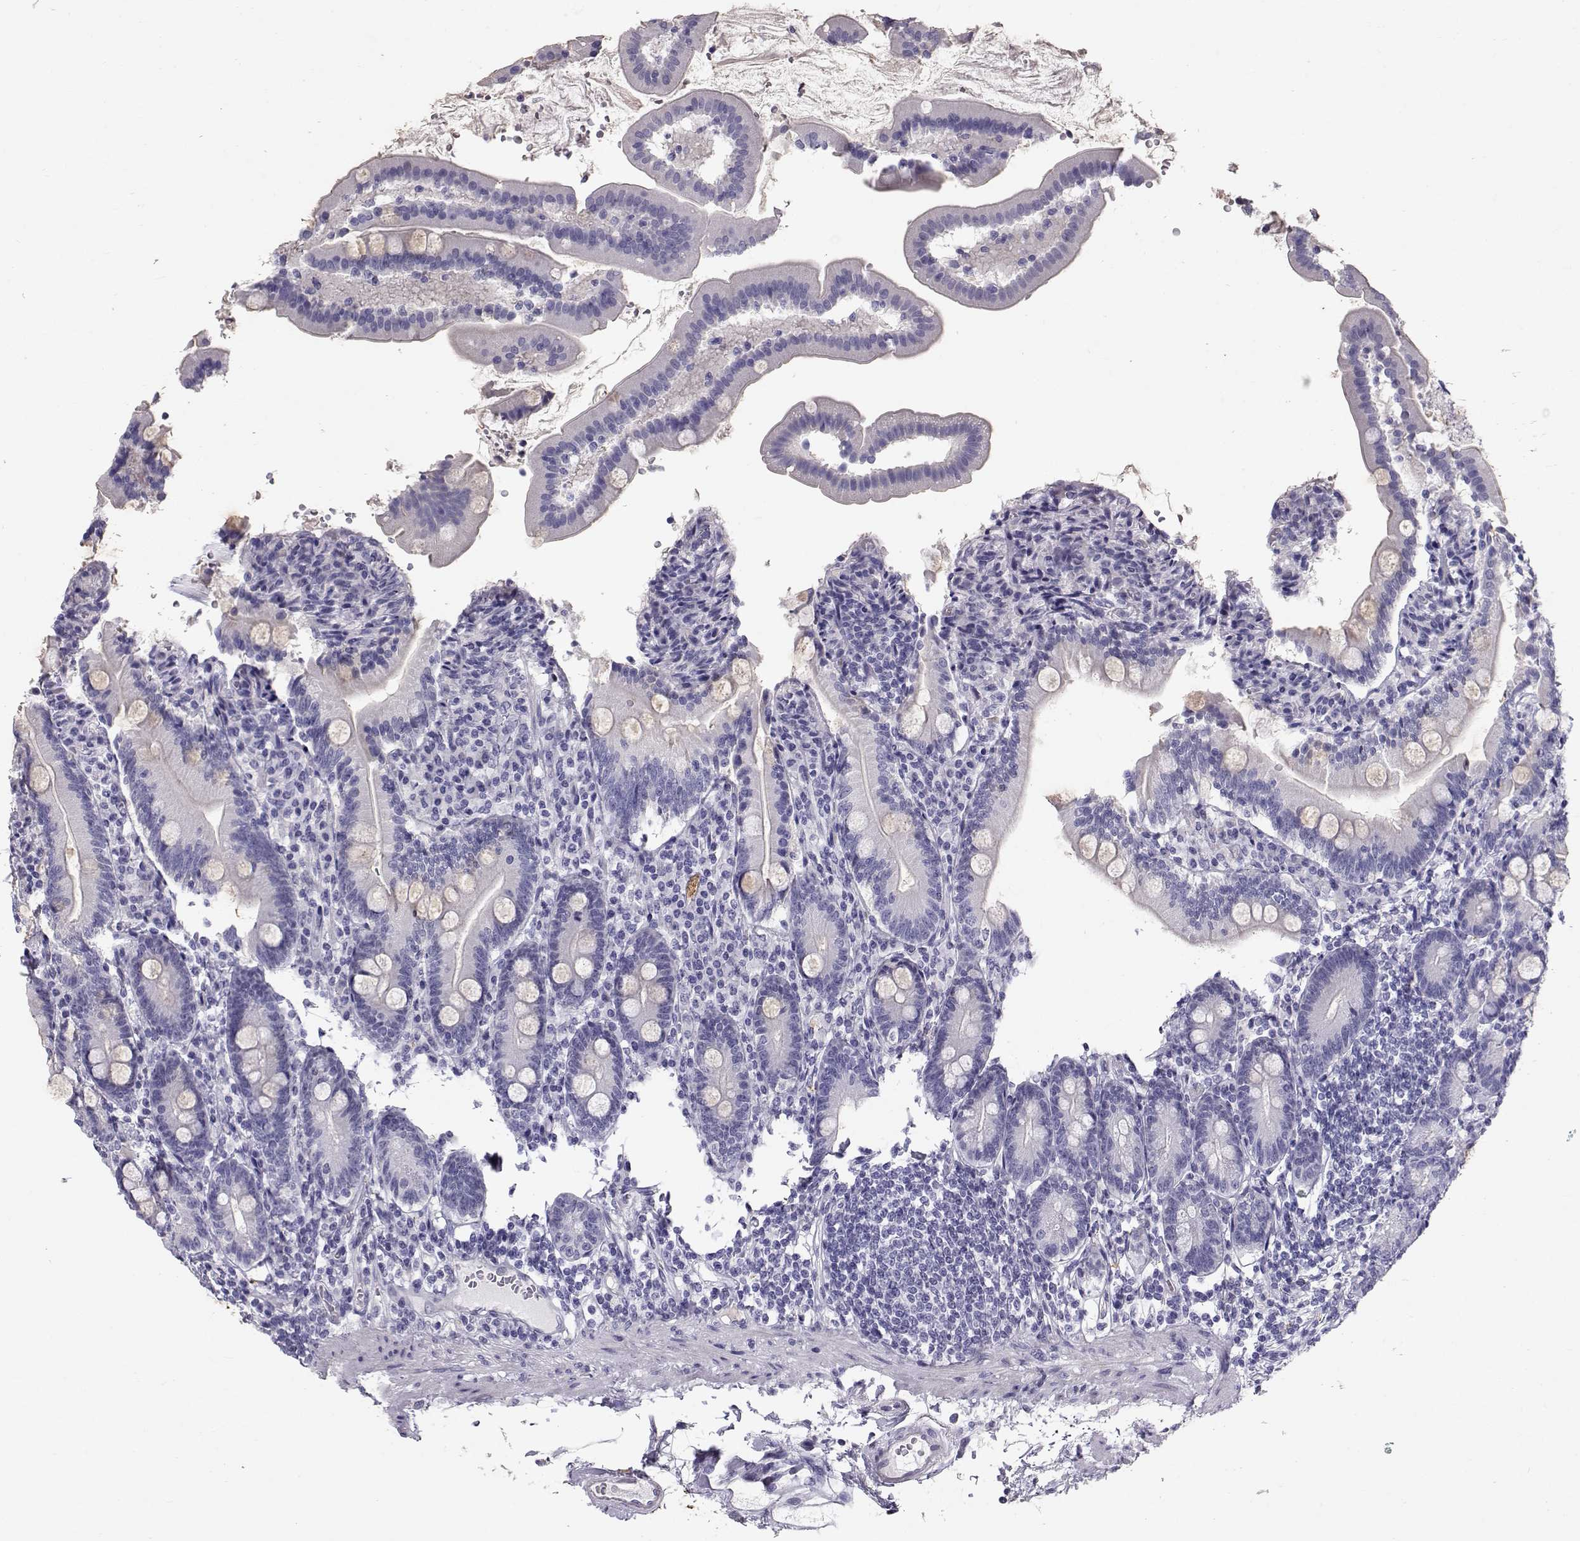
{"staining": {"intensity": "negative", "quantity": "none", "location": "none"}, "tissue": "duodenum", "cell_type": "Glandular cells", "image_type": "normal", "snomed": [{"axis": "morphology", "description": "Normal tissue, NOS"}, {"axis": "topography", "description": "Duodenum"}], "caption": "Glandular cells are negative for brown protein staining in unremarkable duodenum. (Brightfield microscopy of DAB IHC at high magnification).", "gene": "RD3", "patient": {"sex": "female", "age": 67}}